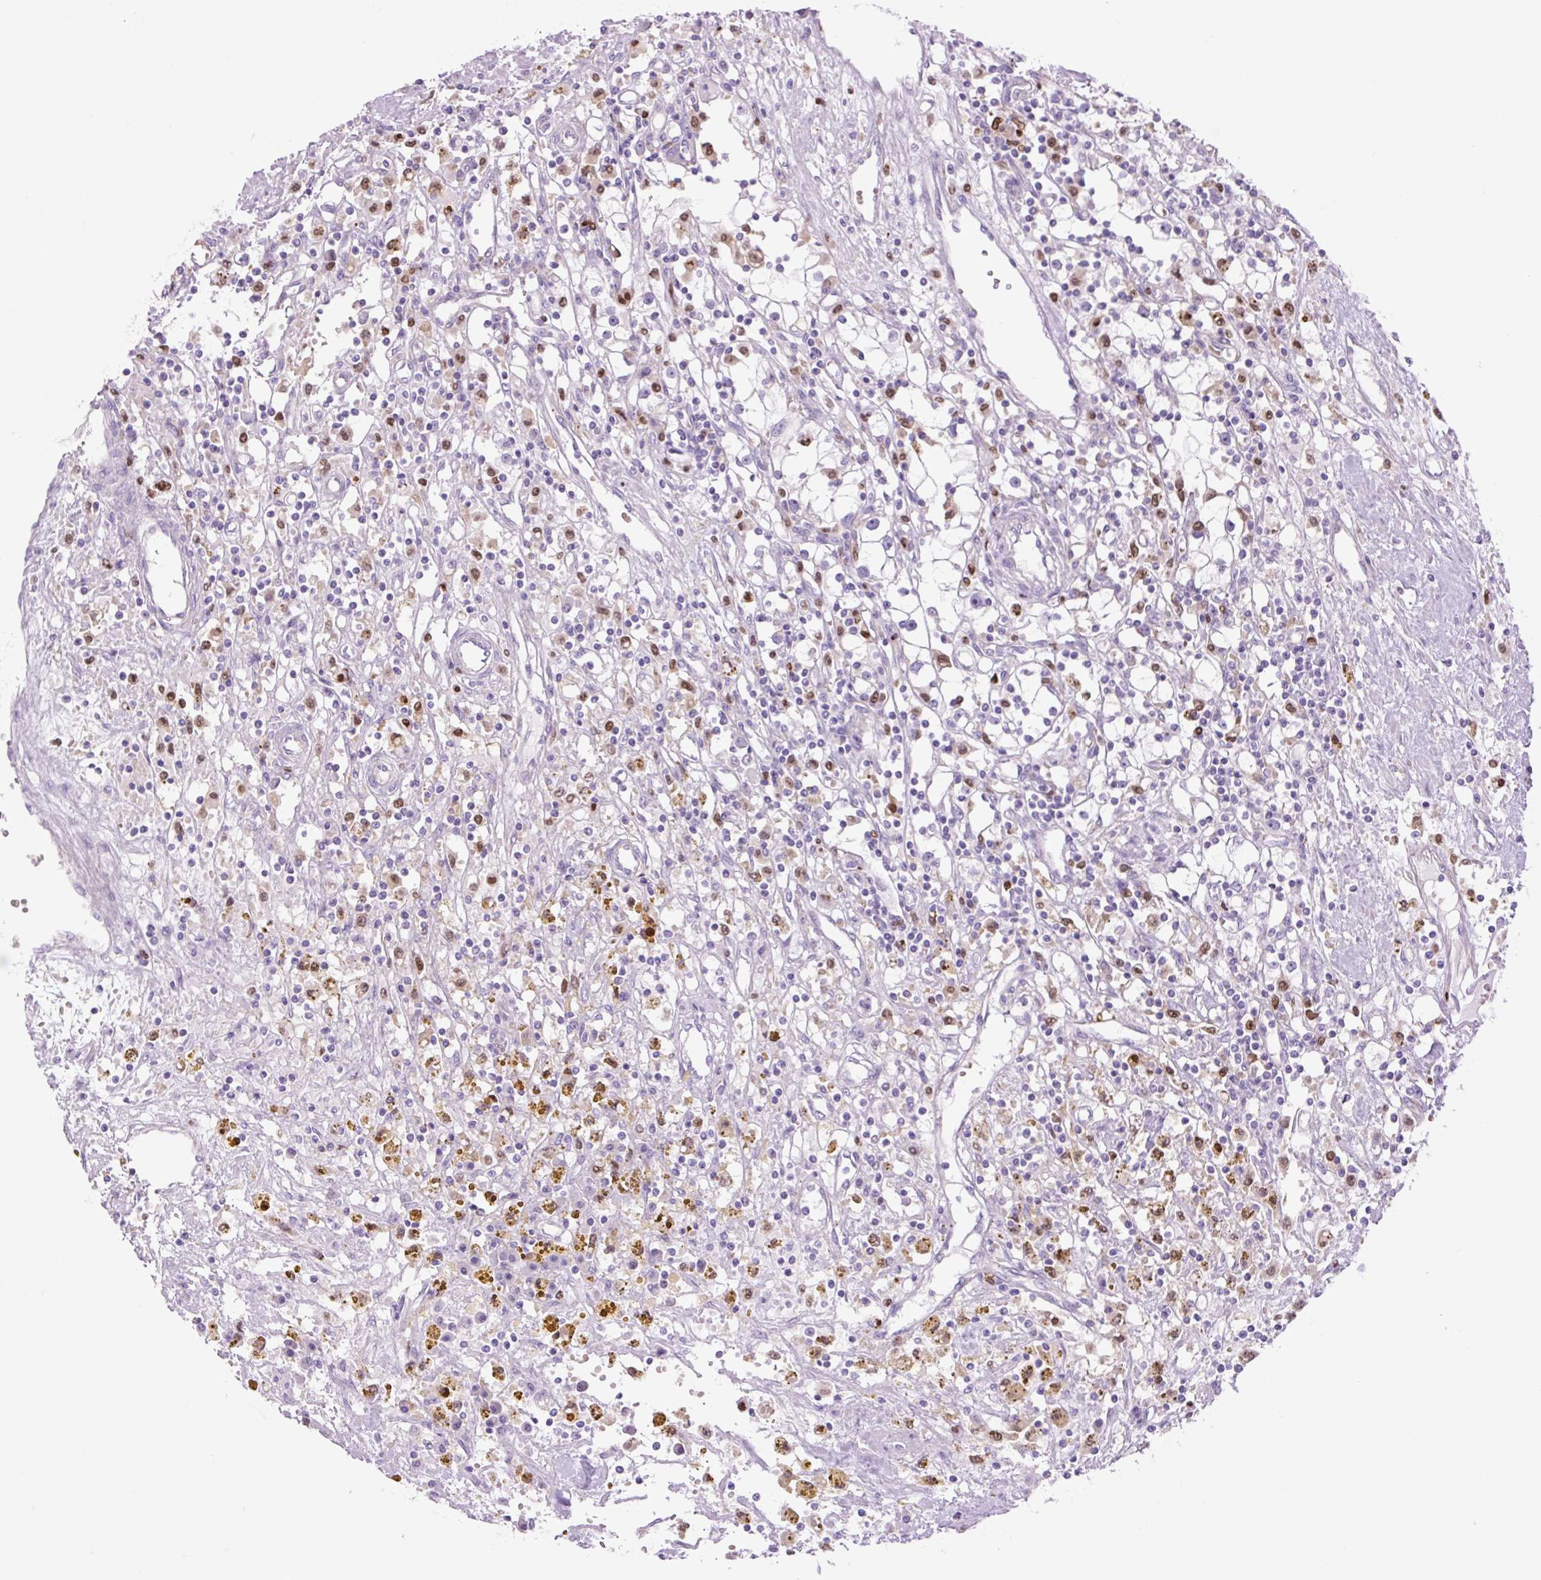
{"staining": {"intensity": "negative", "quantity": "none", "location": "none"}, "tissue": "renal cancer", "cell_type": "Tumor cells", "image_type": "cancer", "snomed": [{"axis": "morphology", "description": "Adenocarcinoma, NOS"}, {"axis": "topography", "description": "Kidney"}], "caption": "Adenocarcinoma (renal) stained for a protein using immunohistochemistry (IHC) displays no positivity tumor cells.", "gene": "SPI1", "patient": {"sex": "male", "age": 56}}